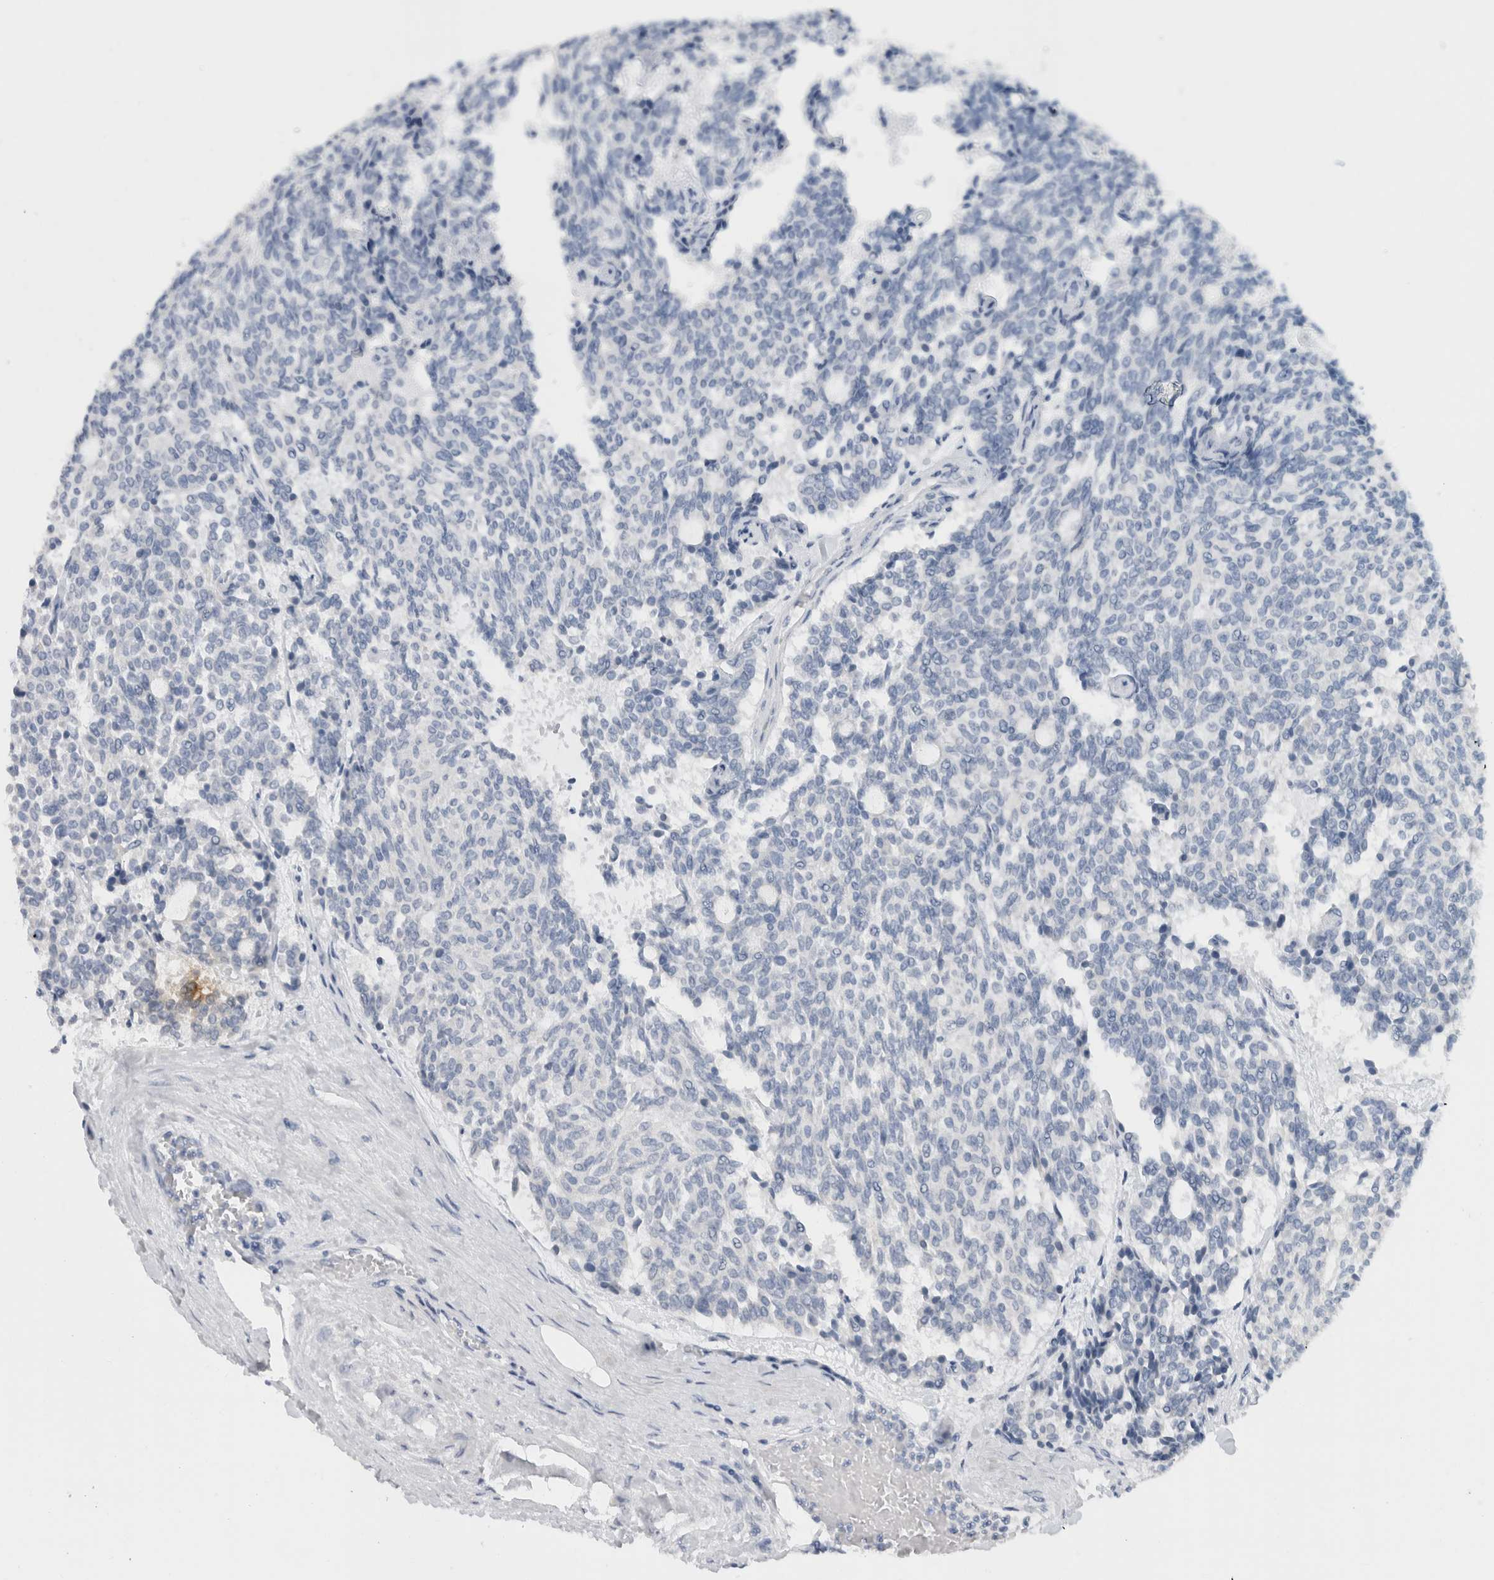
{"staining": {"intensity": "negative", "quantity": "none", "location": "none"}, "tissue": "carcinoid", "cell_type": "Tumor cells", "image_type": "cancer", "snomed": [{"axis": "morphology", "description": "Carcinoid, malignant, NOS"}, {"axis": "topography", "description": "Pancreas"}], "caption": "Tumor cells show no significant protein positivity in carcinoid.", "gene": "BCAN", "patient": {"sex": "female", "age": 54}}